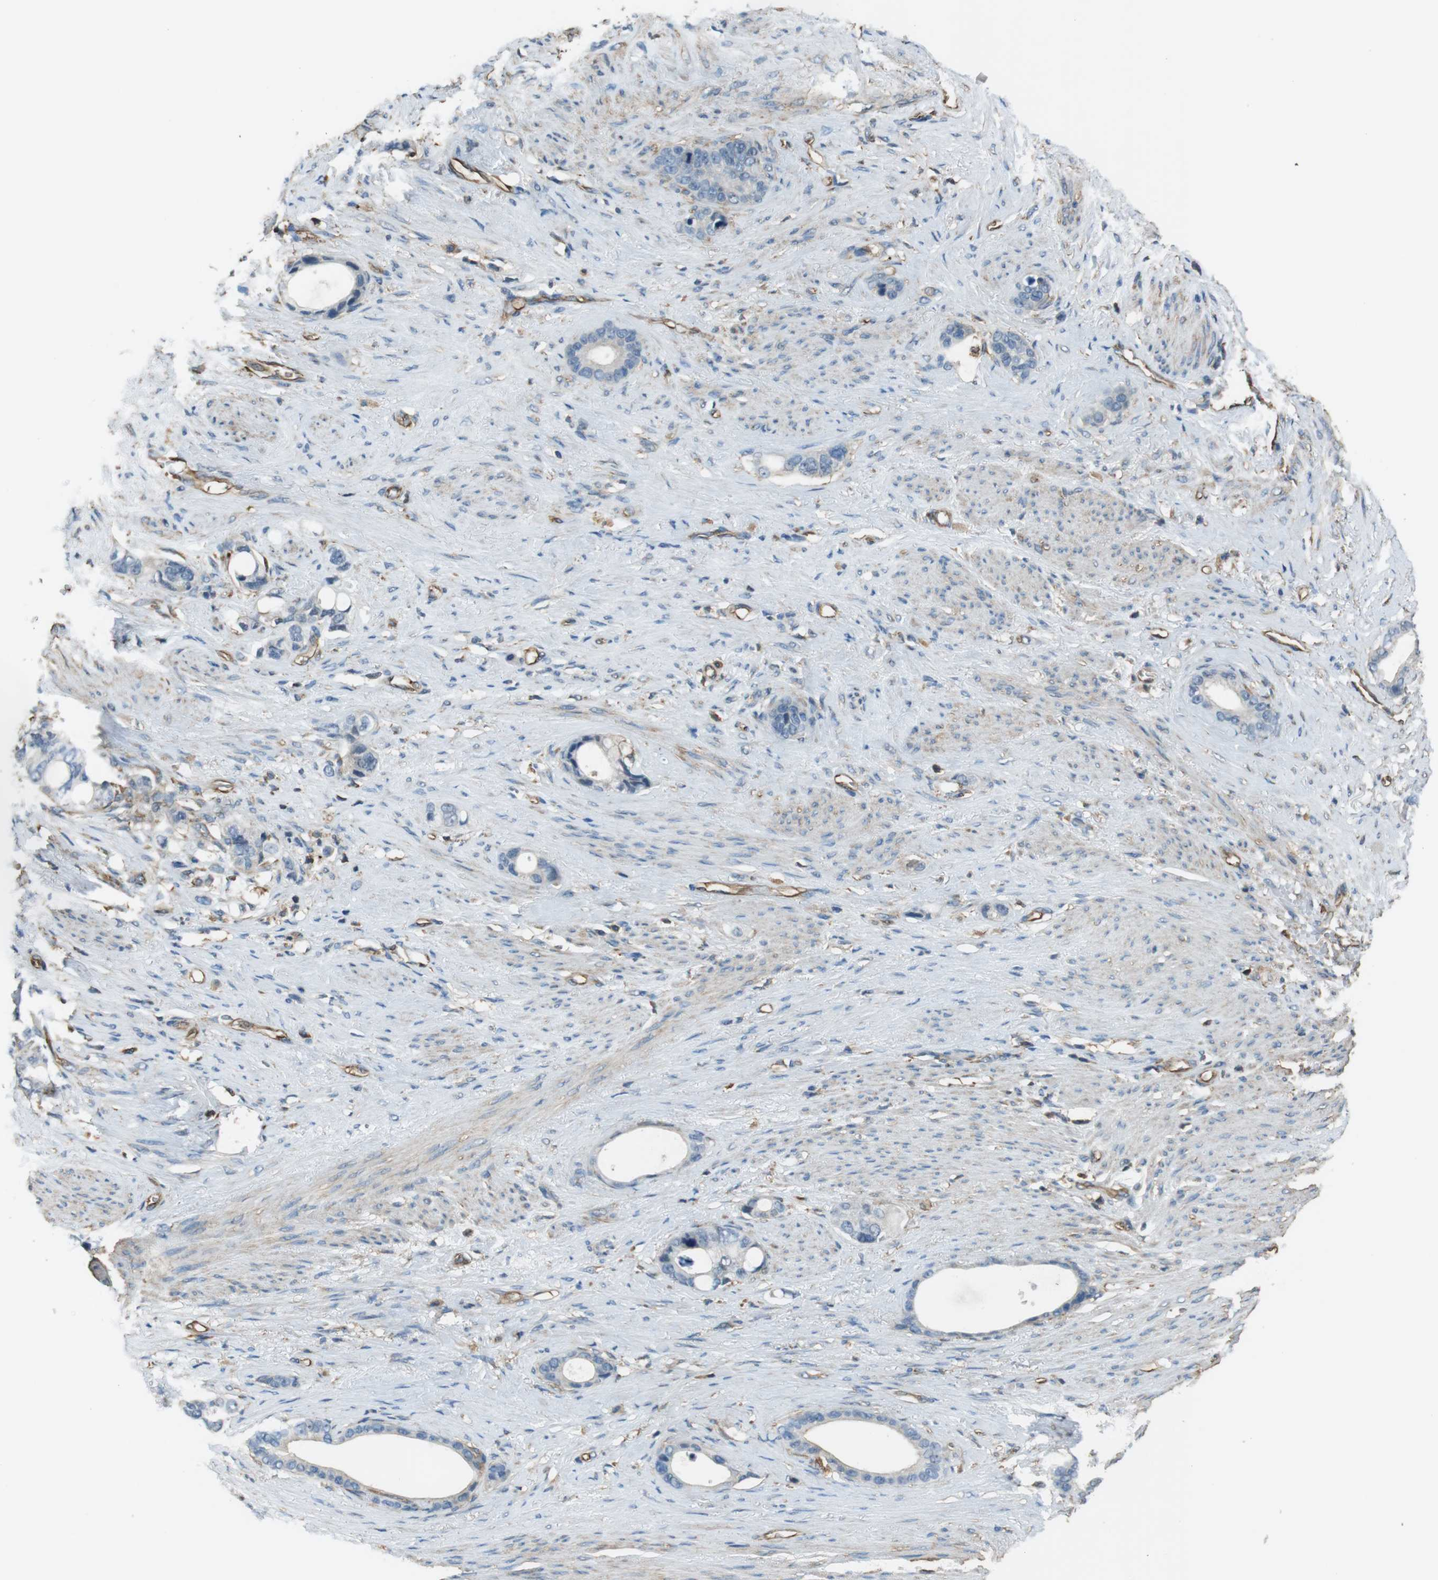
{"staining": {"intensity": "negative", "quantity": "none", "location": "none"}, "tissue": "stomach cancer", "cell_type": "Tumor cells", "image_type": "cancer", "snomed": [{"axis": "morphology", "description": "Adenocarcinoma, NOS"}, {"axis": "topography", "description": "Stomach"}], "caption": "High magnification brightfield microscopy of stomach cancer (adenocarcinoma) stained with DAB (3,3'-diaminobenzidine) (brown) and counterstained with hematoxylin (blue): tumor cells show no significant expression. (DAB (3,3'-diaminobenzidine) immunohistochemistry (IHC) visualized using brightfield microscopy, high magnification).", "gene": "FCAR", "patient": {"sex": "female", "age": 75}}